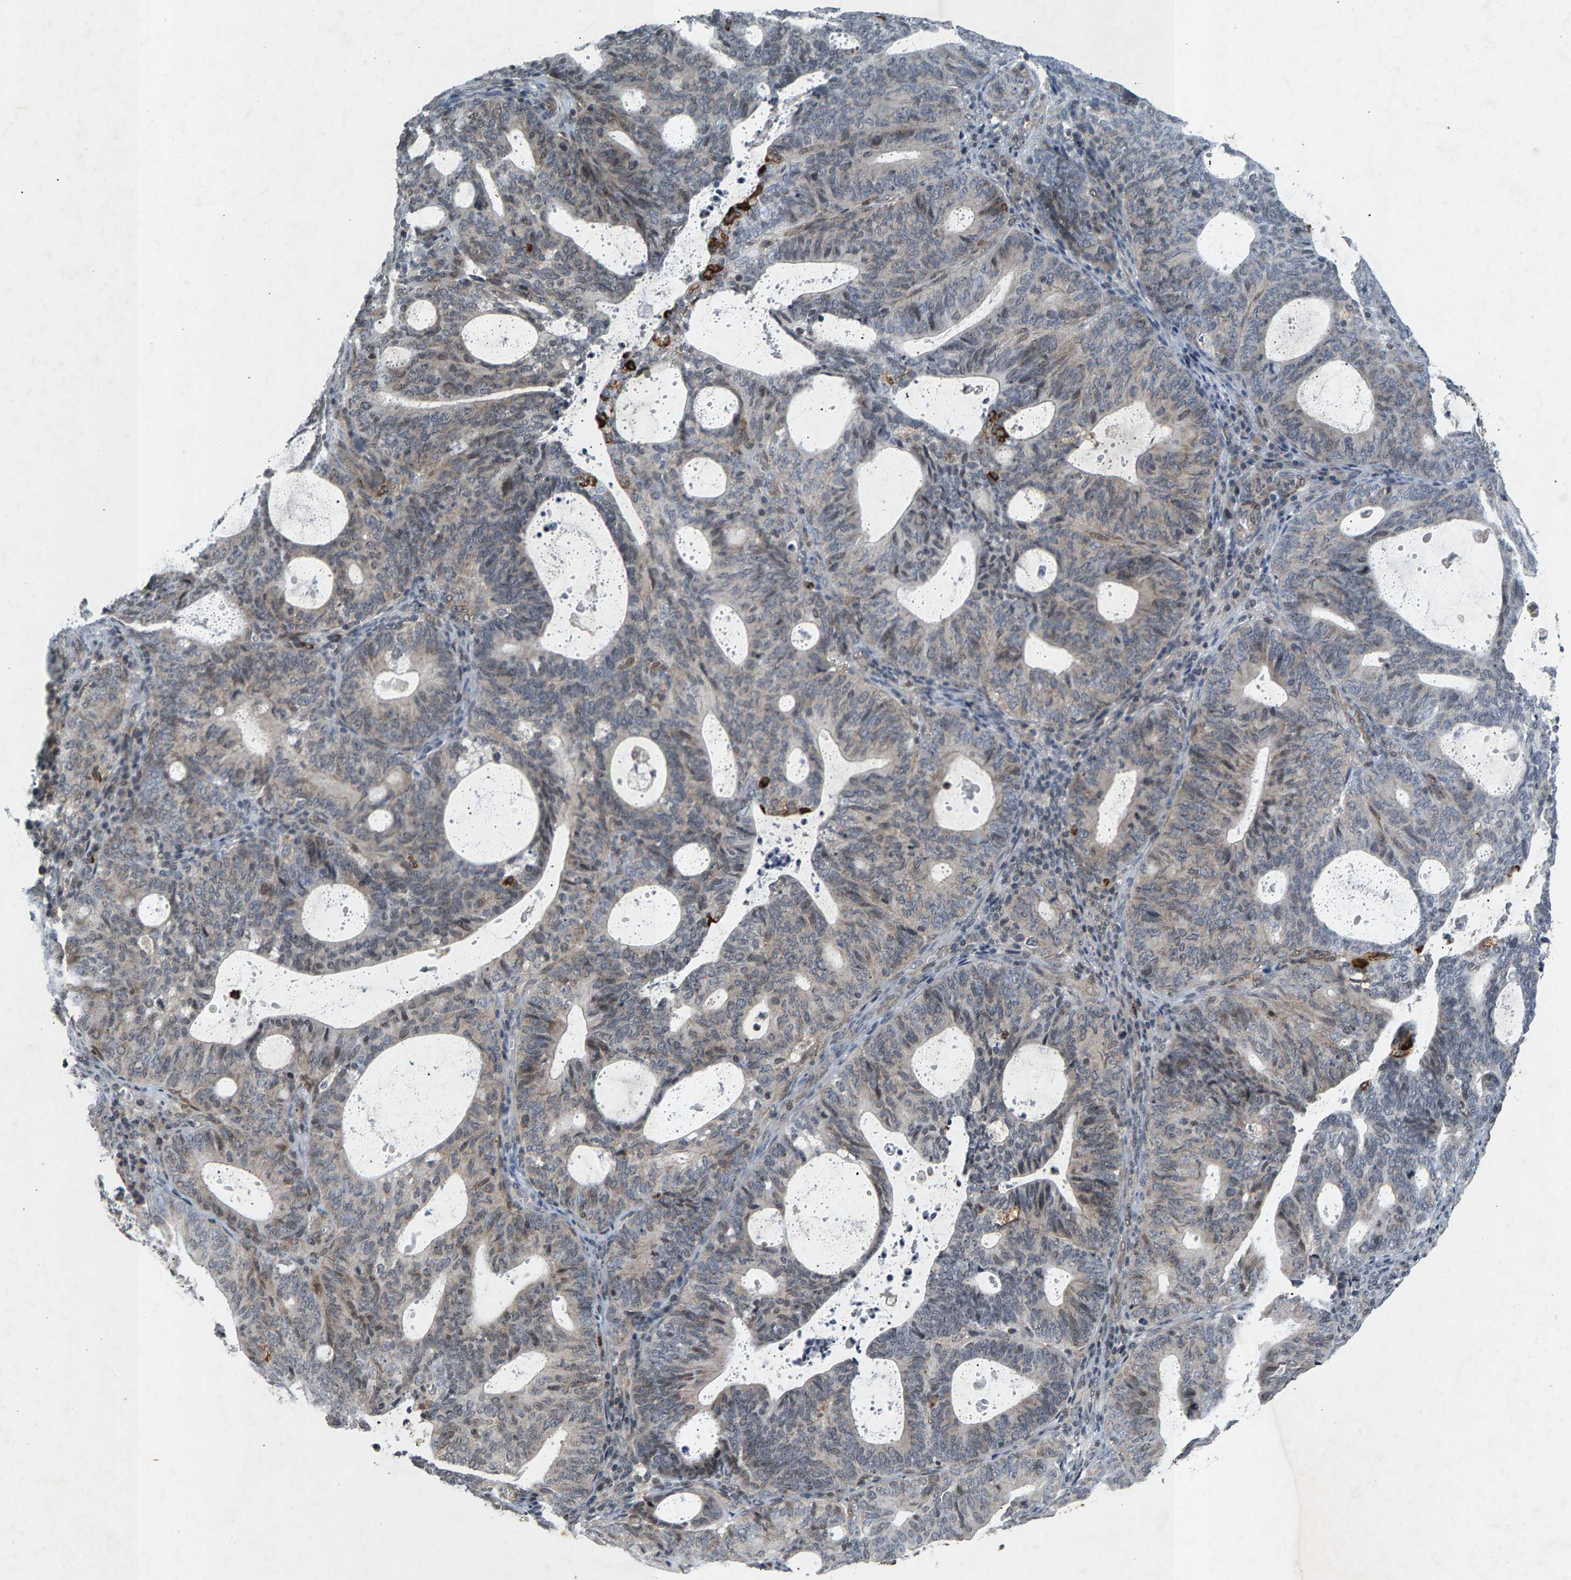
{"staining": {"intensity": "weak", "quantity": "25%-75%", "location": "nuclear"}, "tissue": "endometrial cancer", "cell_type": "Tumor cells", "image_type": "cancer", "snomed": [{"axis": "morphology", "description": "Adenocarcinoma, NOS"}, {"axis": "topography", "description": "Uterus"}], "caption": "IHC of endometrial cancer shows low levels of weak nuclear staining in about 25%-75% of tumor cells. The protein is shown in brown color, while the nuclei are stained blue.", "gene": "ZPR1", "patient": {"sex": "female", "age": 83}}